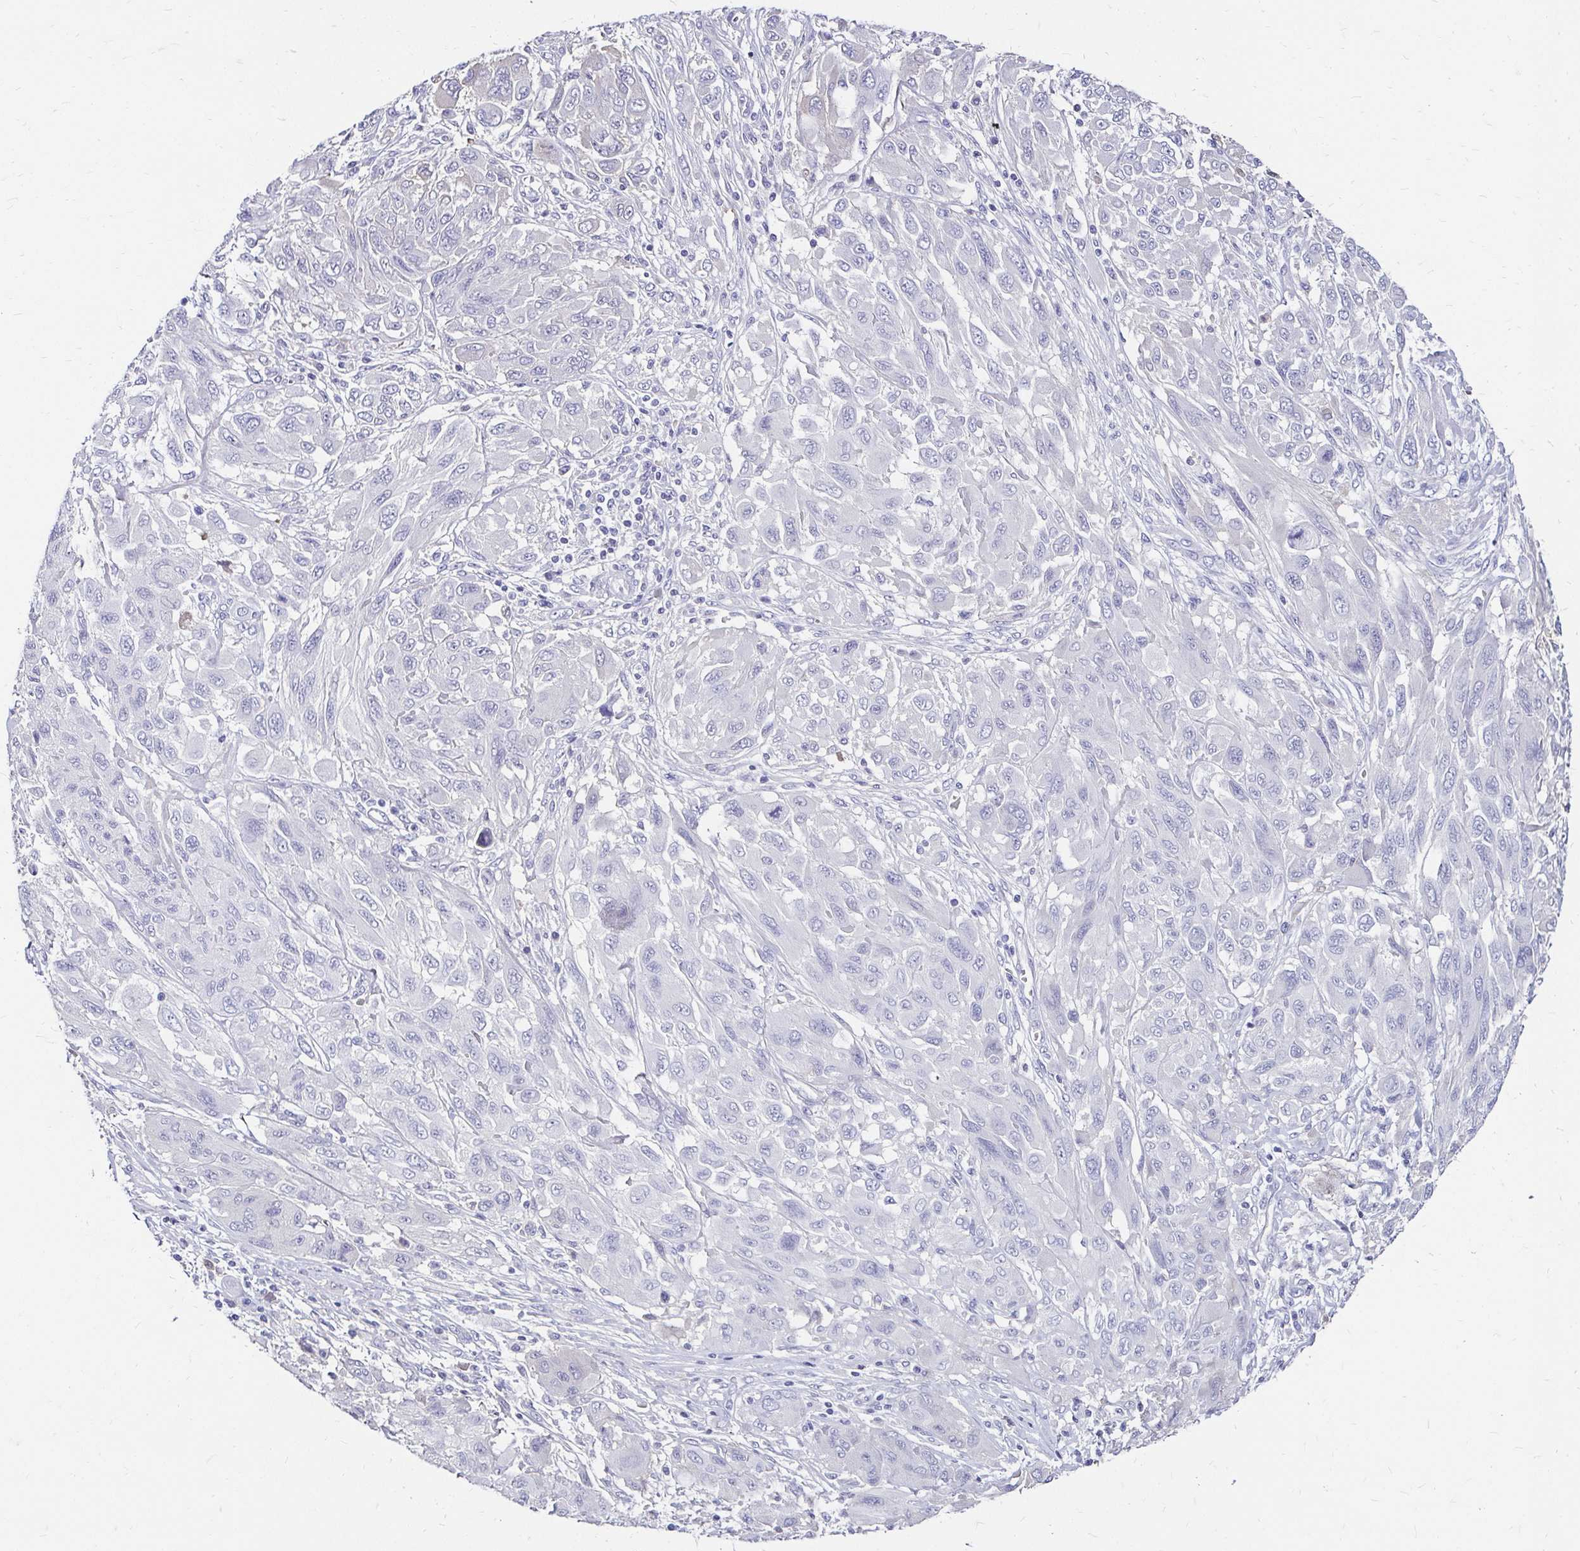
{"staining": {"intensity": "negative", "quantity": "none", "location": "none"}, "tissue": "melanoma", "cell_type": "Tumor cells", "image_type": "cancer", "snomed": [{"axis": "morphology", "description": "Malignant melanoma, NOS"}, {"axis": "topography", "description": "Skin"}], "caption": "Immunohistochemical staining of malignant melanoma displays no significant positivity in tumor cells. Brightfield microscopy of immunohistochemistry stained with DAB (brown) and hematoxylin (blue), captured at high magnification.", "gene": "SCG3", "patient": {"sex": "female", "age": 91}}